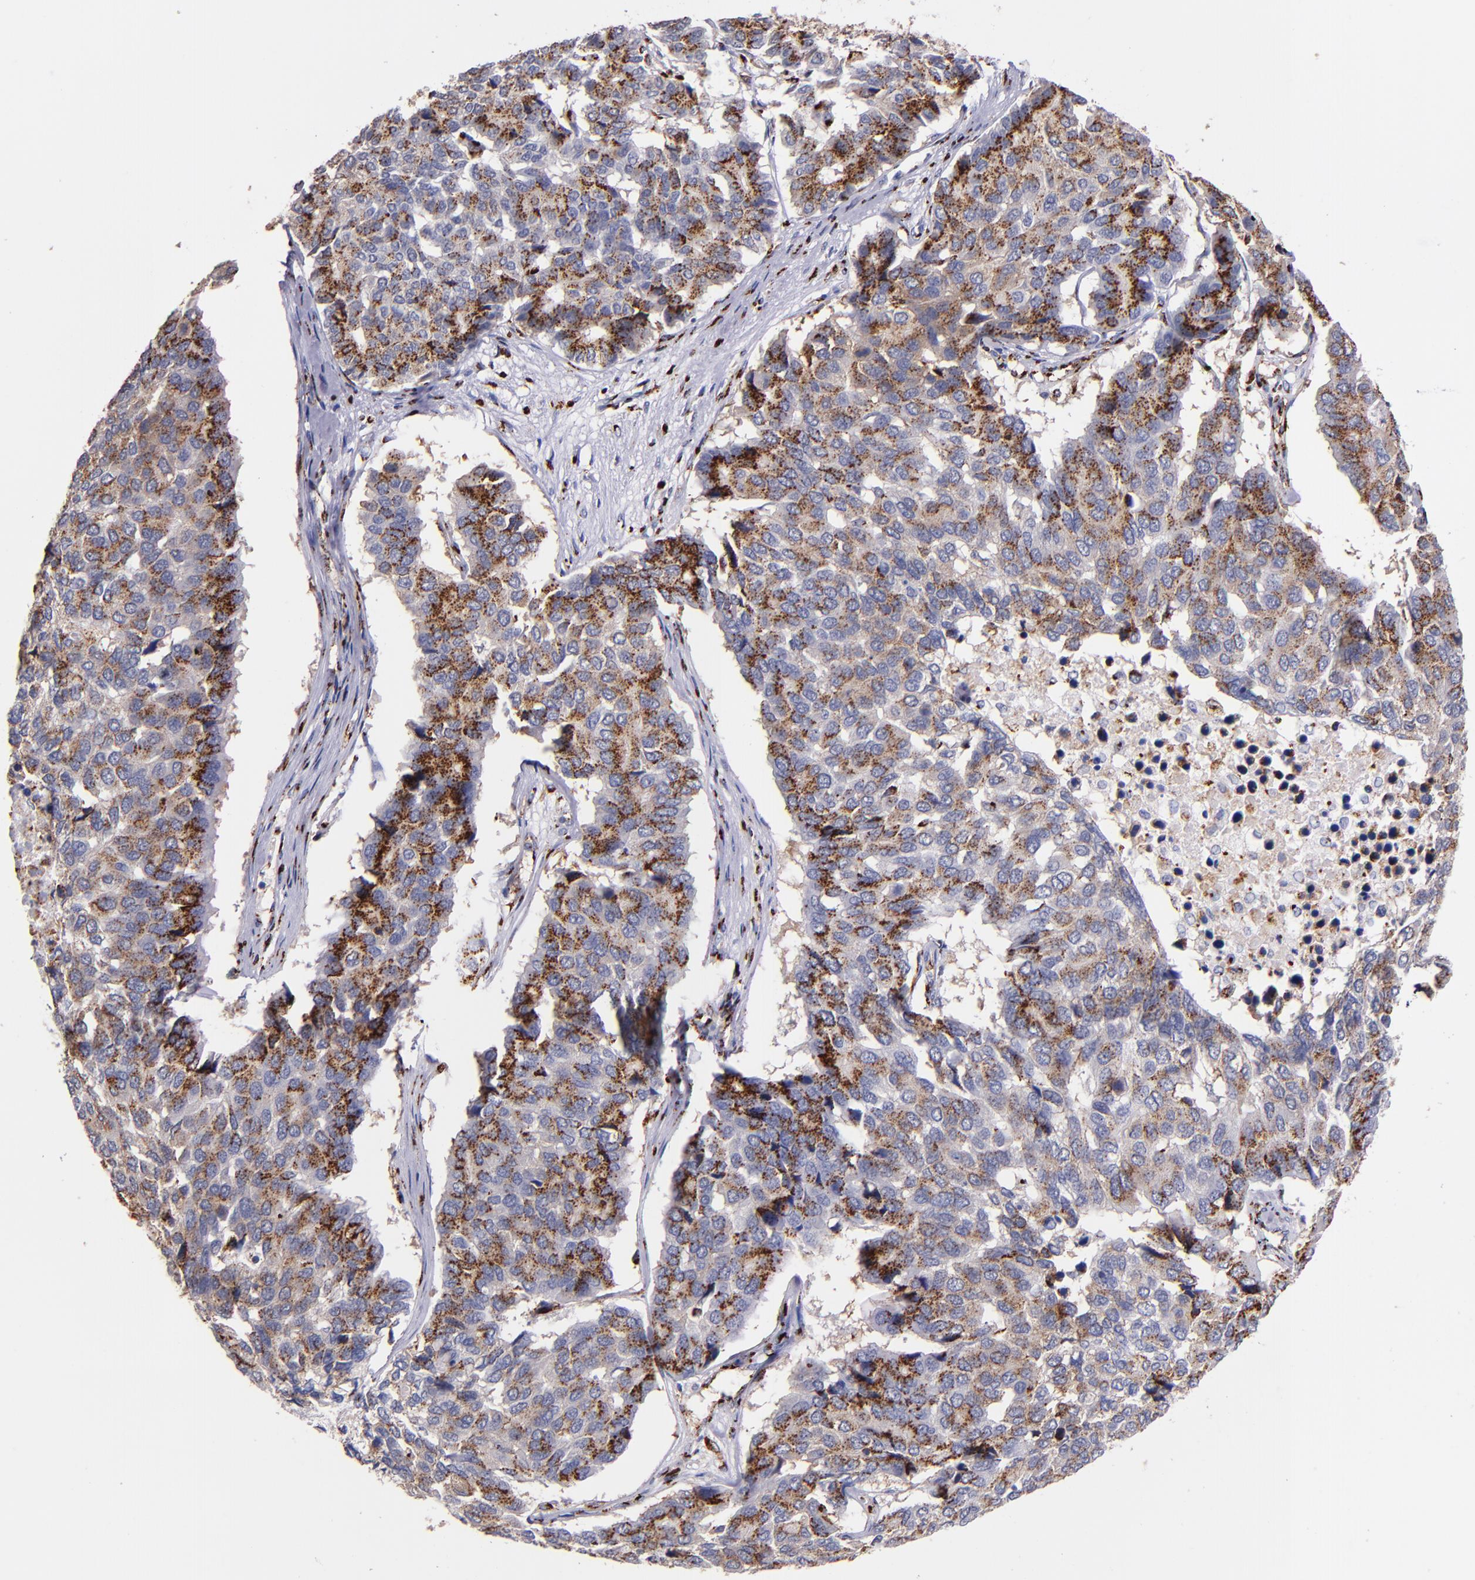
{"staining": {"intensity": "moderate", "quantity": ">75%", "location": "cytoplasmic/membranous"}, "tissue": "pancreatic cancer", "cell_type": "Tumor cells", "image_type": "cancer", "snomed": [{"axis": "morphology", "description": "Adenocarcinoma, NOS"}, {"axis": "topography", "description": "Pancreas"}], "caption": "Brown immunohistochemical staining in pancreatic adenocarcinoma displays moderate cytoplasmic/membranous staining in about >75% of tumor cells. (IHC, brightfield microscopy, high magnification).", "gene": "GOLIM4", "patient": {"sex": "male", "age": 50}}